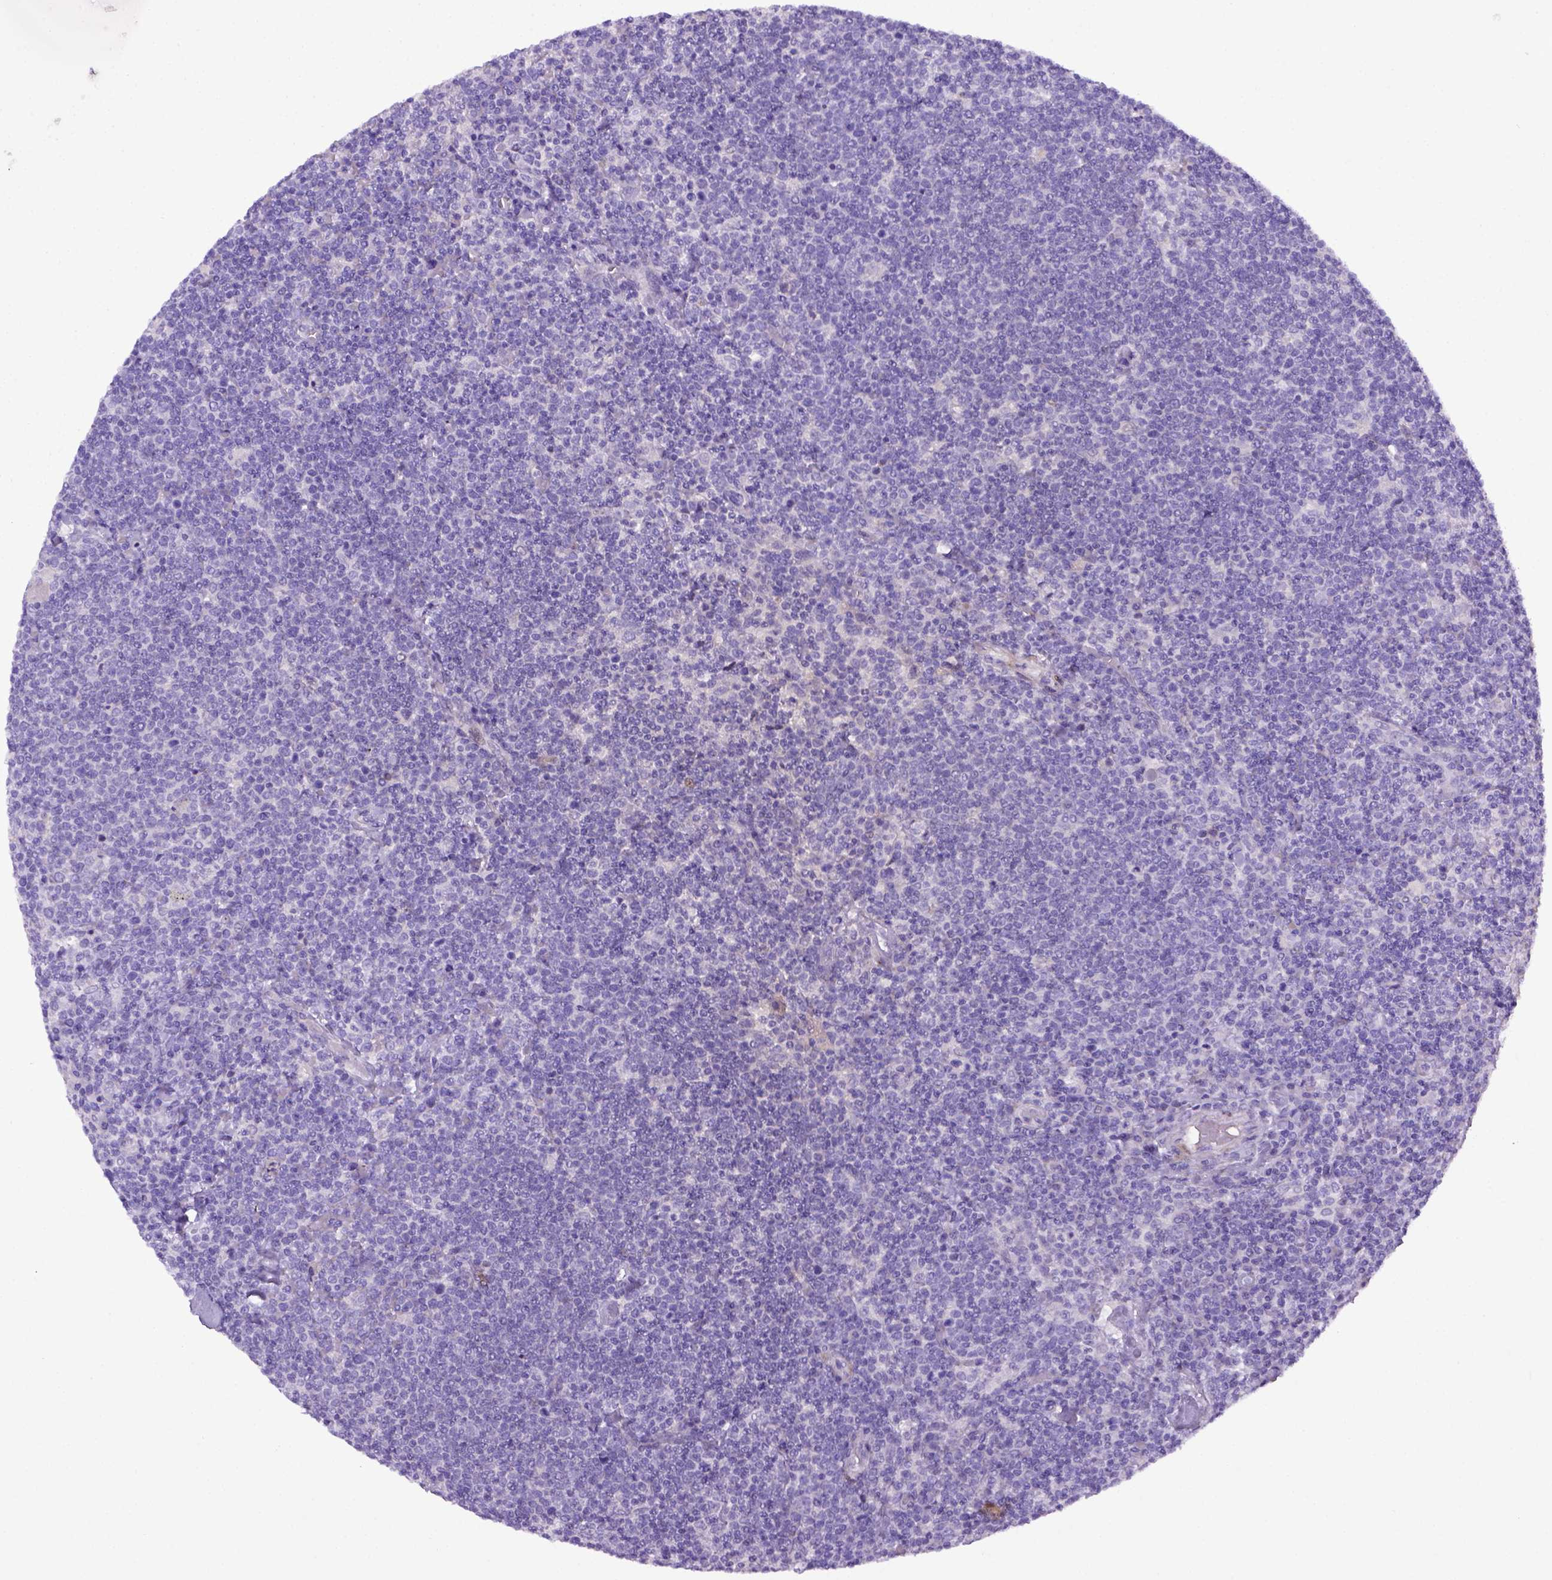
{"staining": {"intensity": "negative", "quantity": "none", "location": "none"}, "tissue": "lymphoma", "cell_type": "Tumor cells", "image_type": "cancer", "snomed": [{"axis": "morphology", "description": "Malignant lymphoma, non-Hodgkin's type, High grade"}, {"axis": "topography", "description": "Lymph node"}], "caption": "Immunohistochemistry image of high-grade malignant lymphoma, non-Hodgkin's type stained for a protein (brown), which shows no positivity in tumor cells. (DAB (3,3'-diaminobenzidine) IHC visualized using brightfield microscopy, high magnification).", "gene": "ITIH4", "patient": {"sex": "male", "age": 61}}